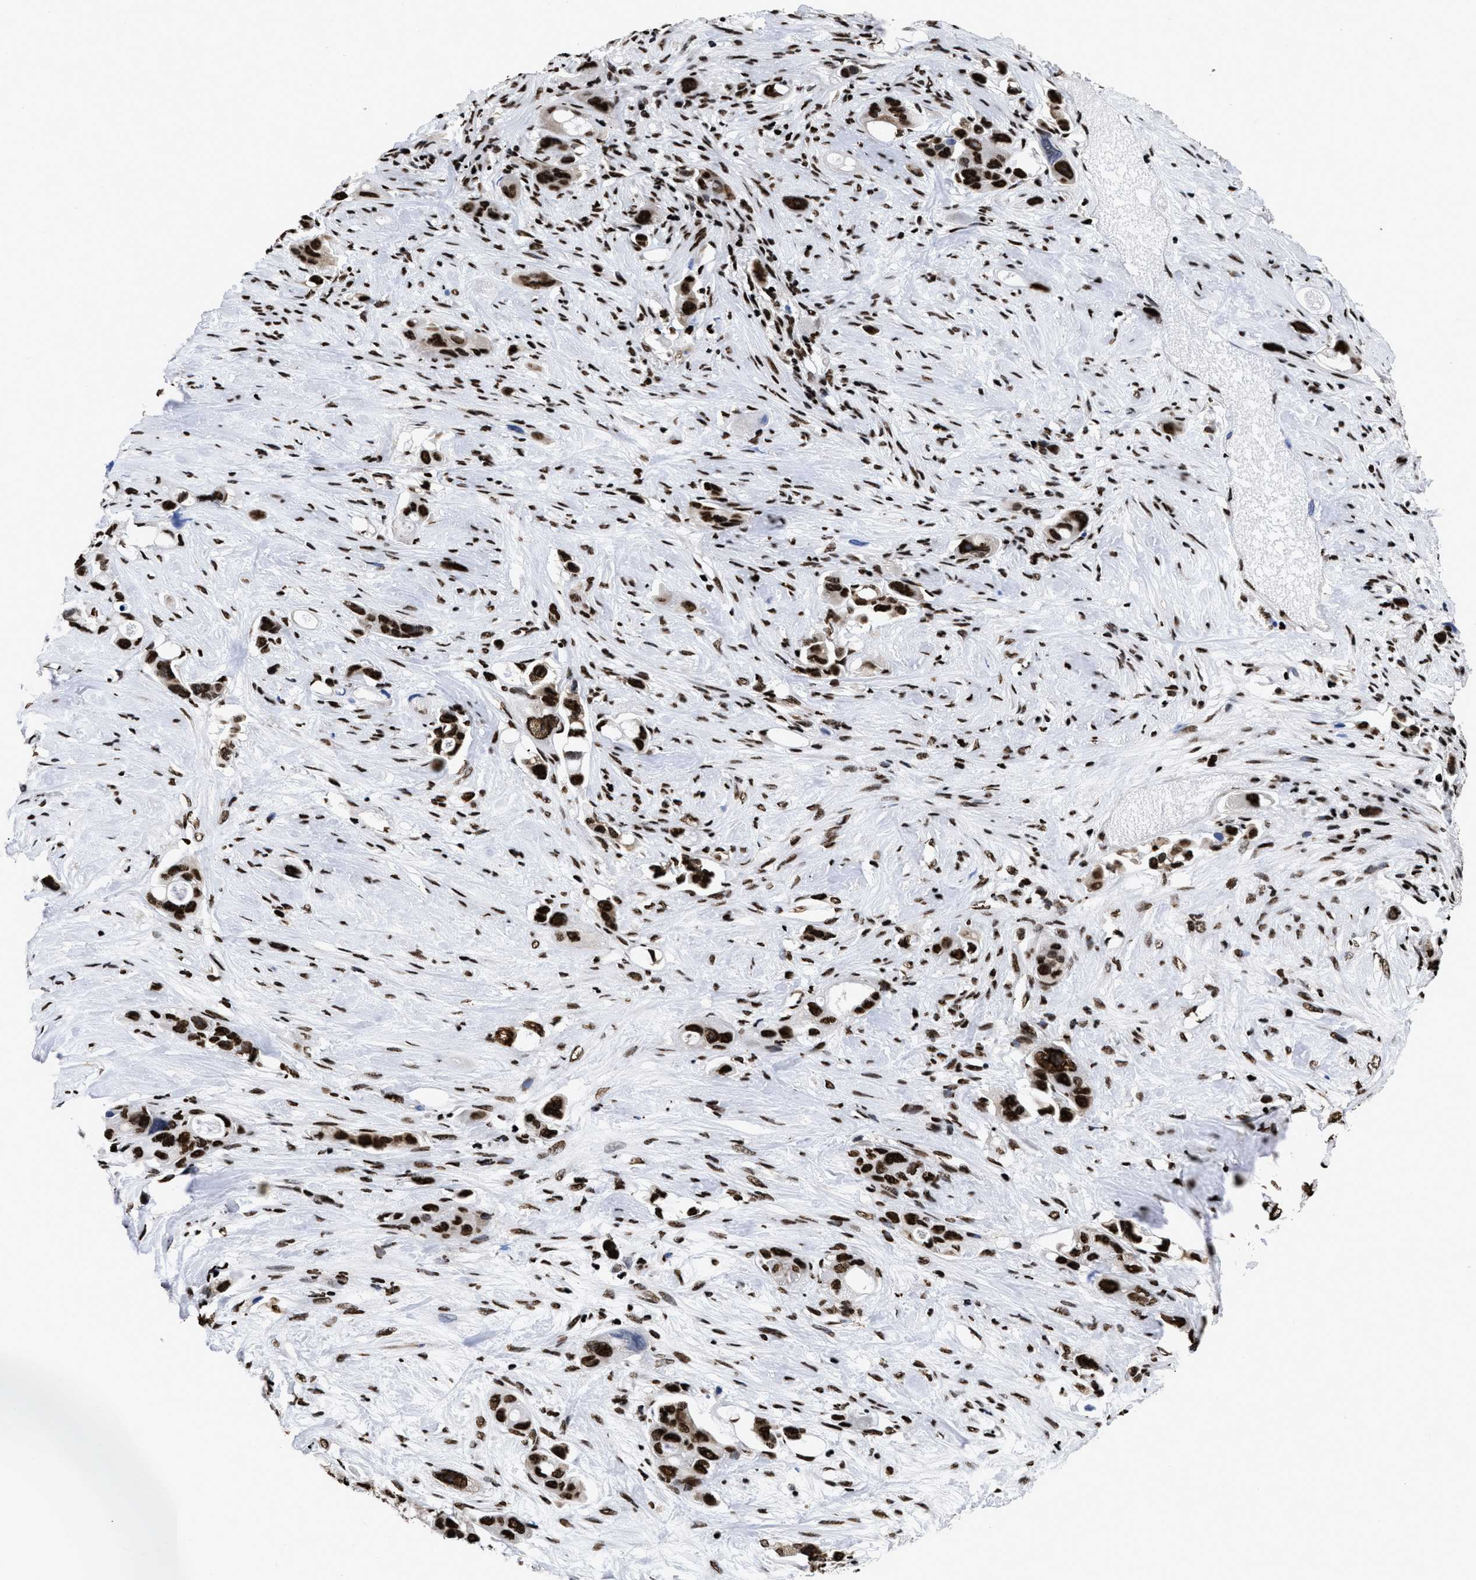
{"staining": {"intensity": "strong", "quantity": ">75%", "location": "nuclear"}, "tissue": "pancreatic cancer", "cell_type": "Tumor cells", "image_type": "cancer", "snomed": [{"axis": "morphology", "description": "Adenocarcinoma, NOS"}, {"axis": "topography", "description": "Pancreas"}], "caption": "Immunohistochemical staining of human pancreatic adenocarcinoma demonstrates high levels of strong nuclear protein staining in about >75% of tumor cells.", "gene": "CALHM3", "patient": {"sex": "male", "age": 53}}